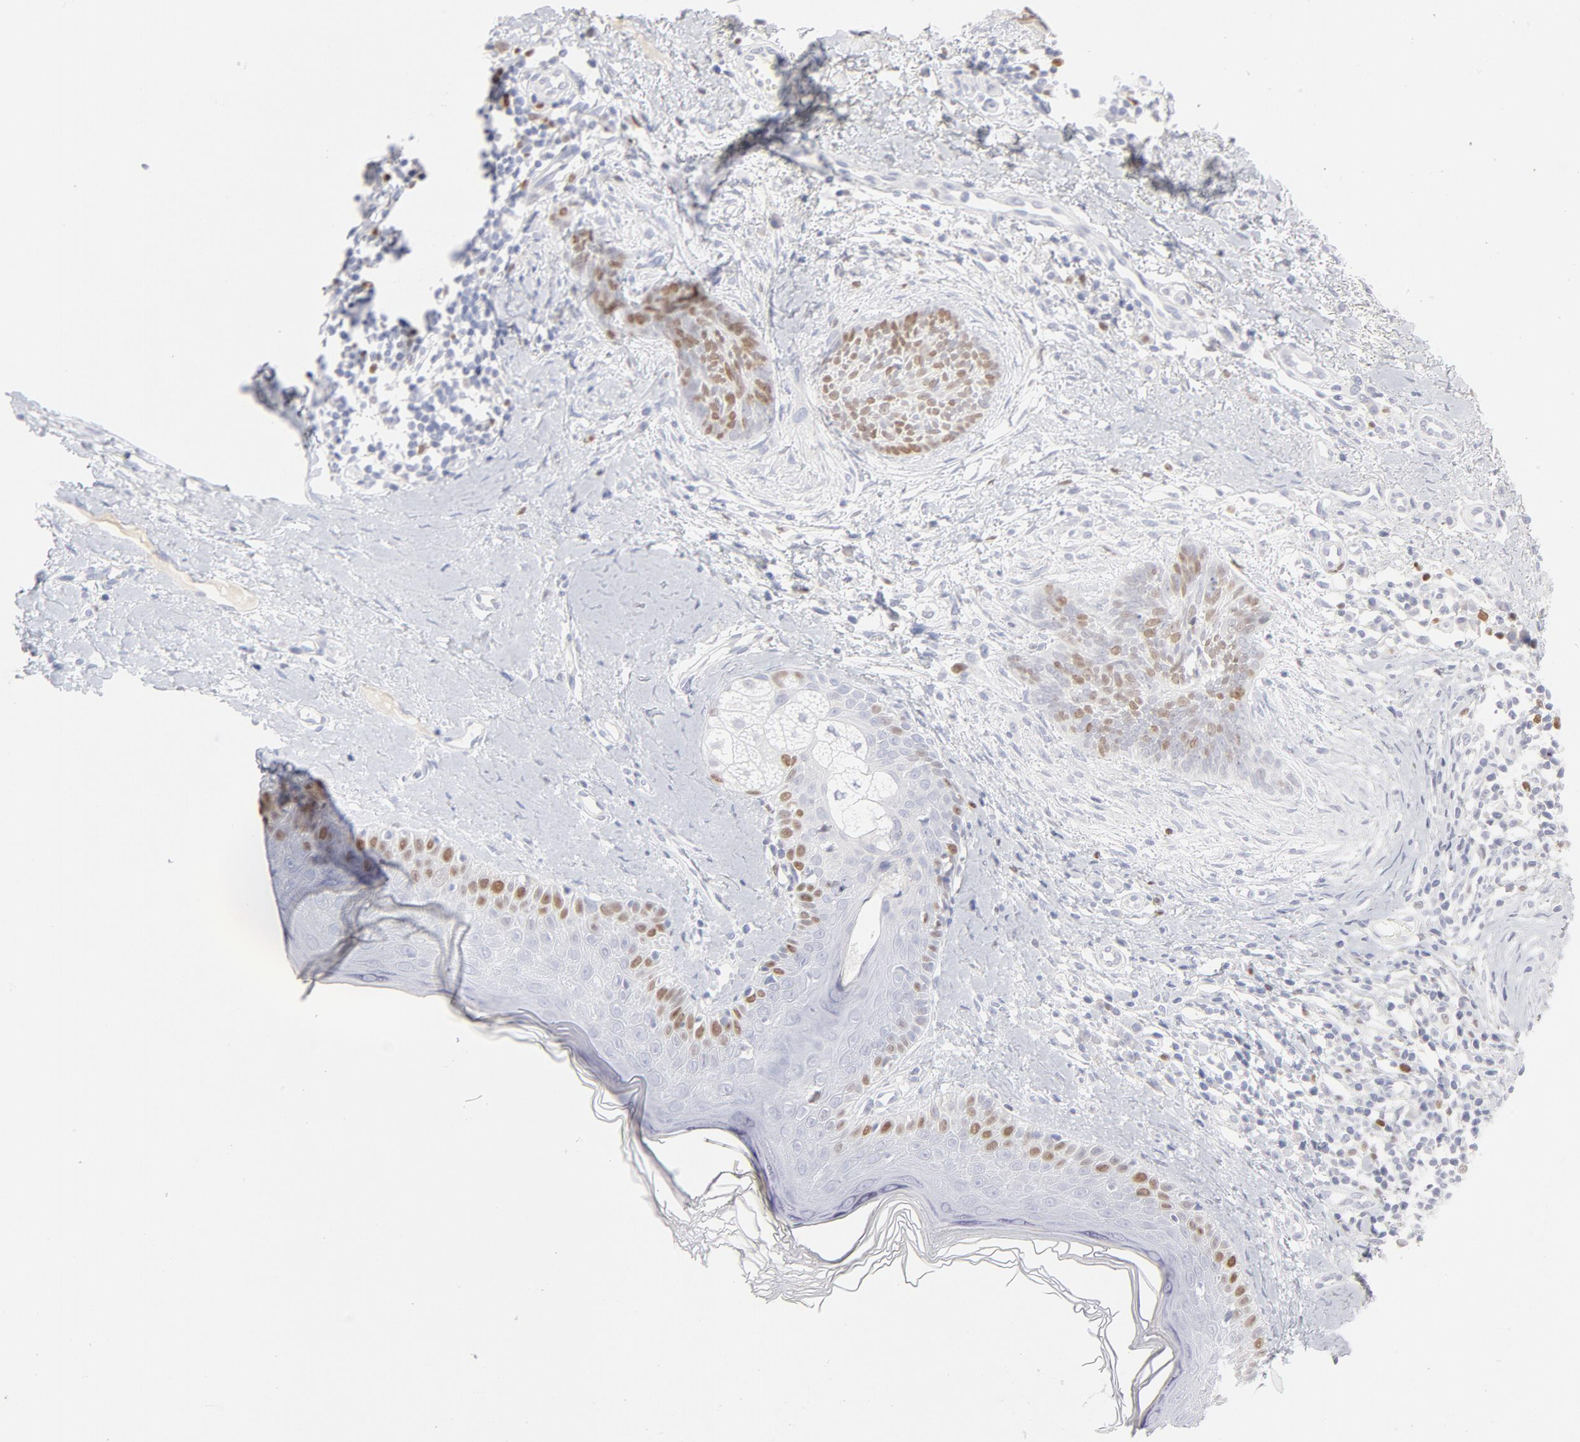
{"staining": {"intensity": "moderate", "quantity": "25%-75%", "location": "nuclear"}, "tissue": "skin cancer", "cell_type": "Tumor cells", "image_type": "cancer", "snomed": [{"axis": "morphology", "description": "Normal tissue, NOS"}, {"axis": "morphology", "description": "Basal cell carcinoma"}, {"axis": "topography", "description": "Skin"}], "caption": "Skin basal cell carcinoma tissue displays moderate nuclear staining in about 25%-75% of tumor cells", "gene": "MCM7", "patient": {"sex": "male", "age": 71}}